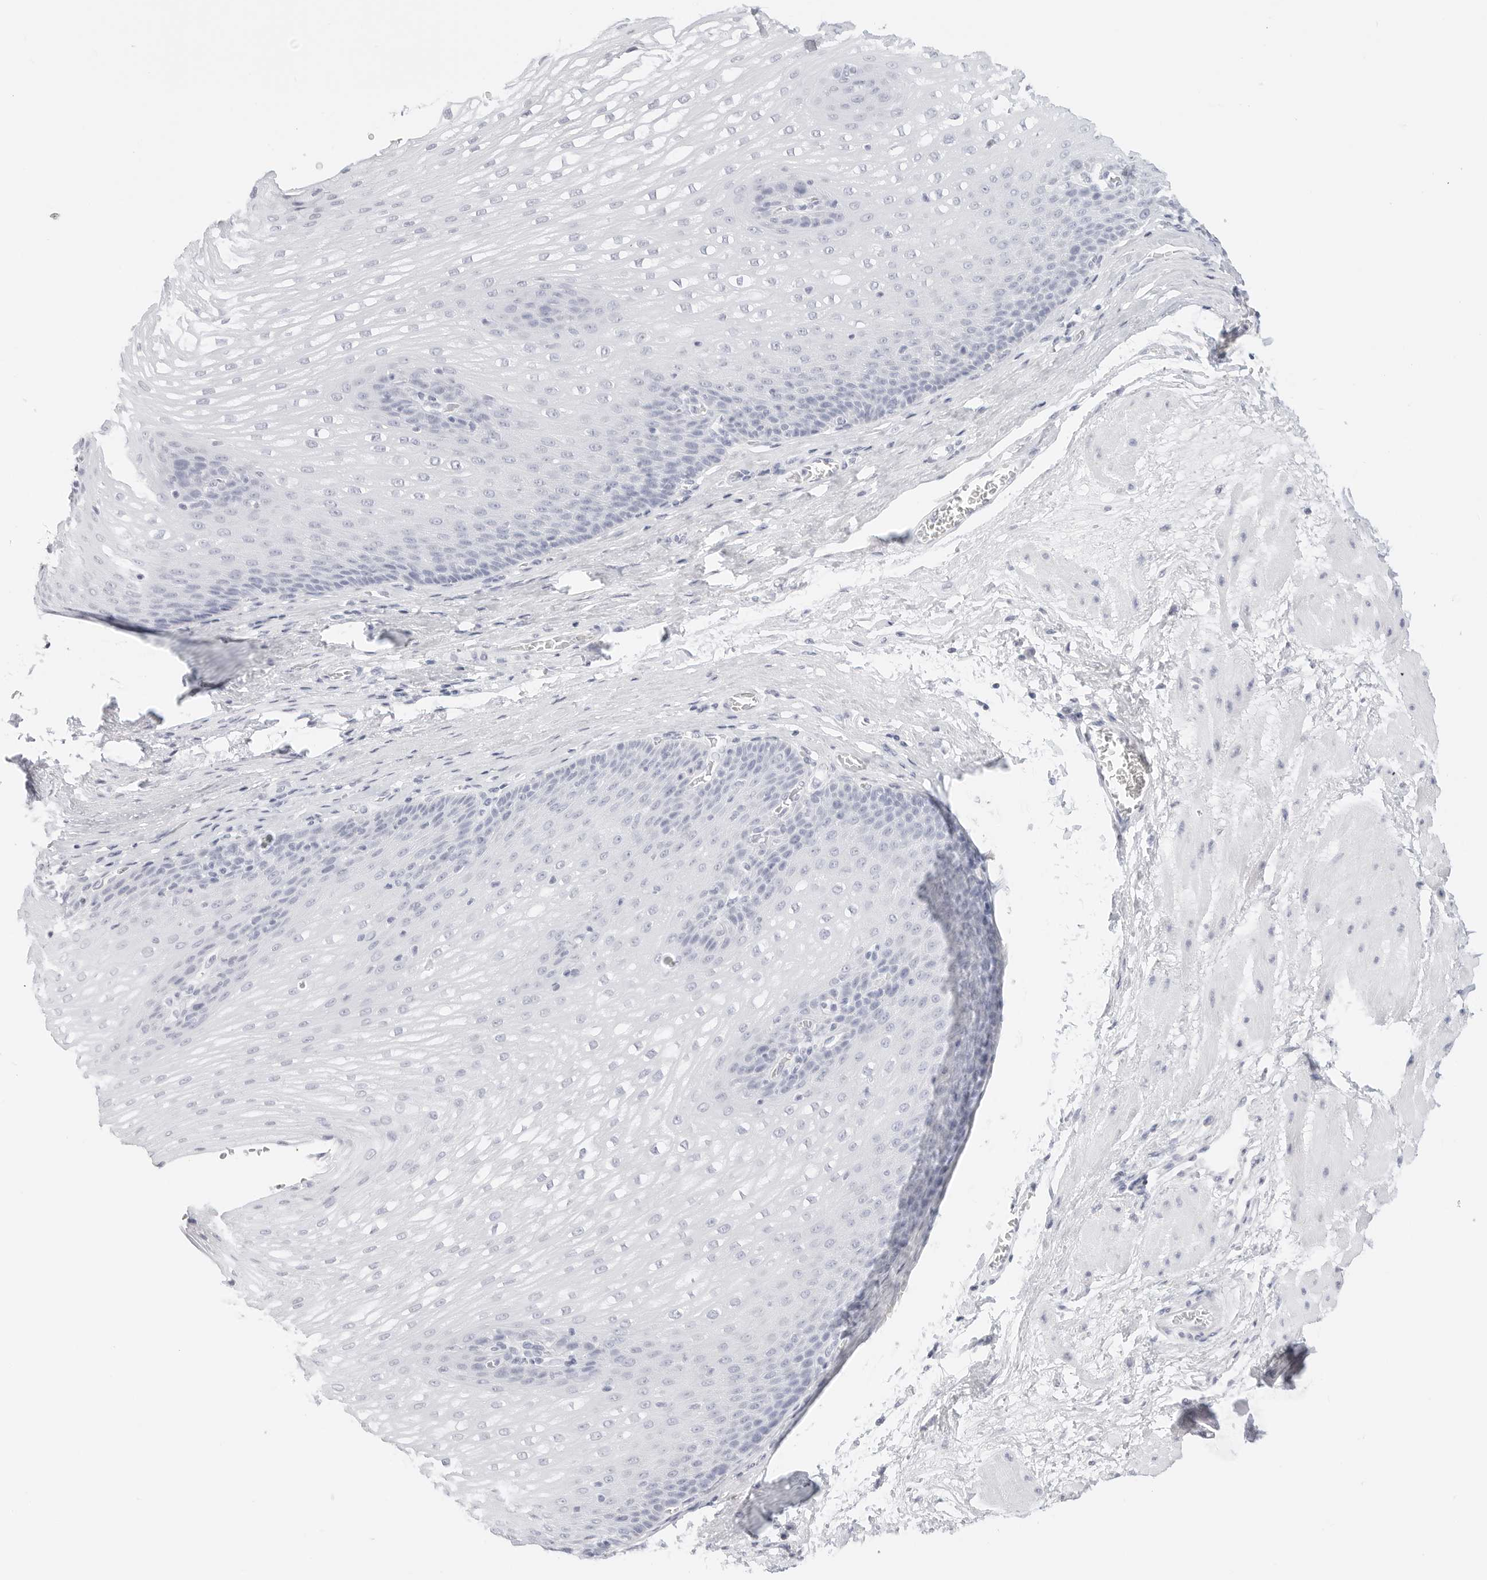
{"staining": {"intensity": "negative", "quantity": "none", "location": "none"}, "tissue": "esophagus", "cell_type": "Squamous epithelial cells", "image_type": "normal", "snomed": [{"axis": "morphology", "description": "Normal tissue, NOS"}, {"axis": "topography", "description": "Esophagus"}], "caption": "High magnification brightfield microscopy of benign esophagus stained with DAB (3,3'-diaminobenzidine) (brown) and counterstained with hematoxylin (blue): squamous epithelial cells show no significant staining.", "gene": "TFF2", "patient": {"sex": "male", "age": 48}}